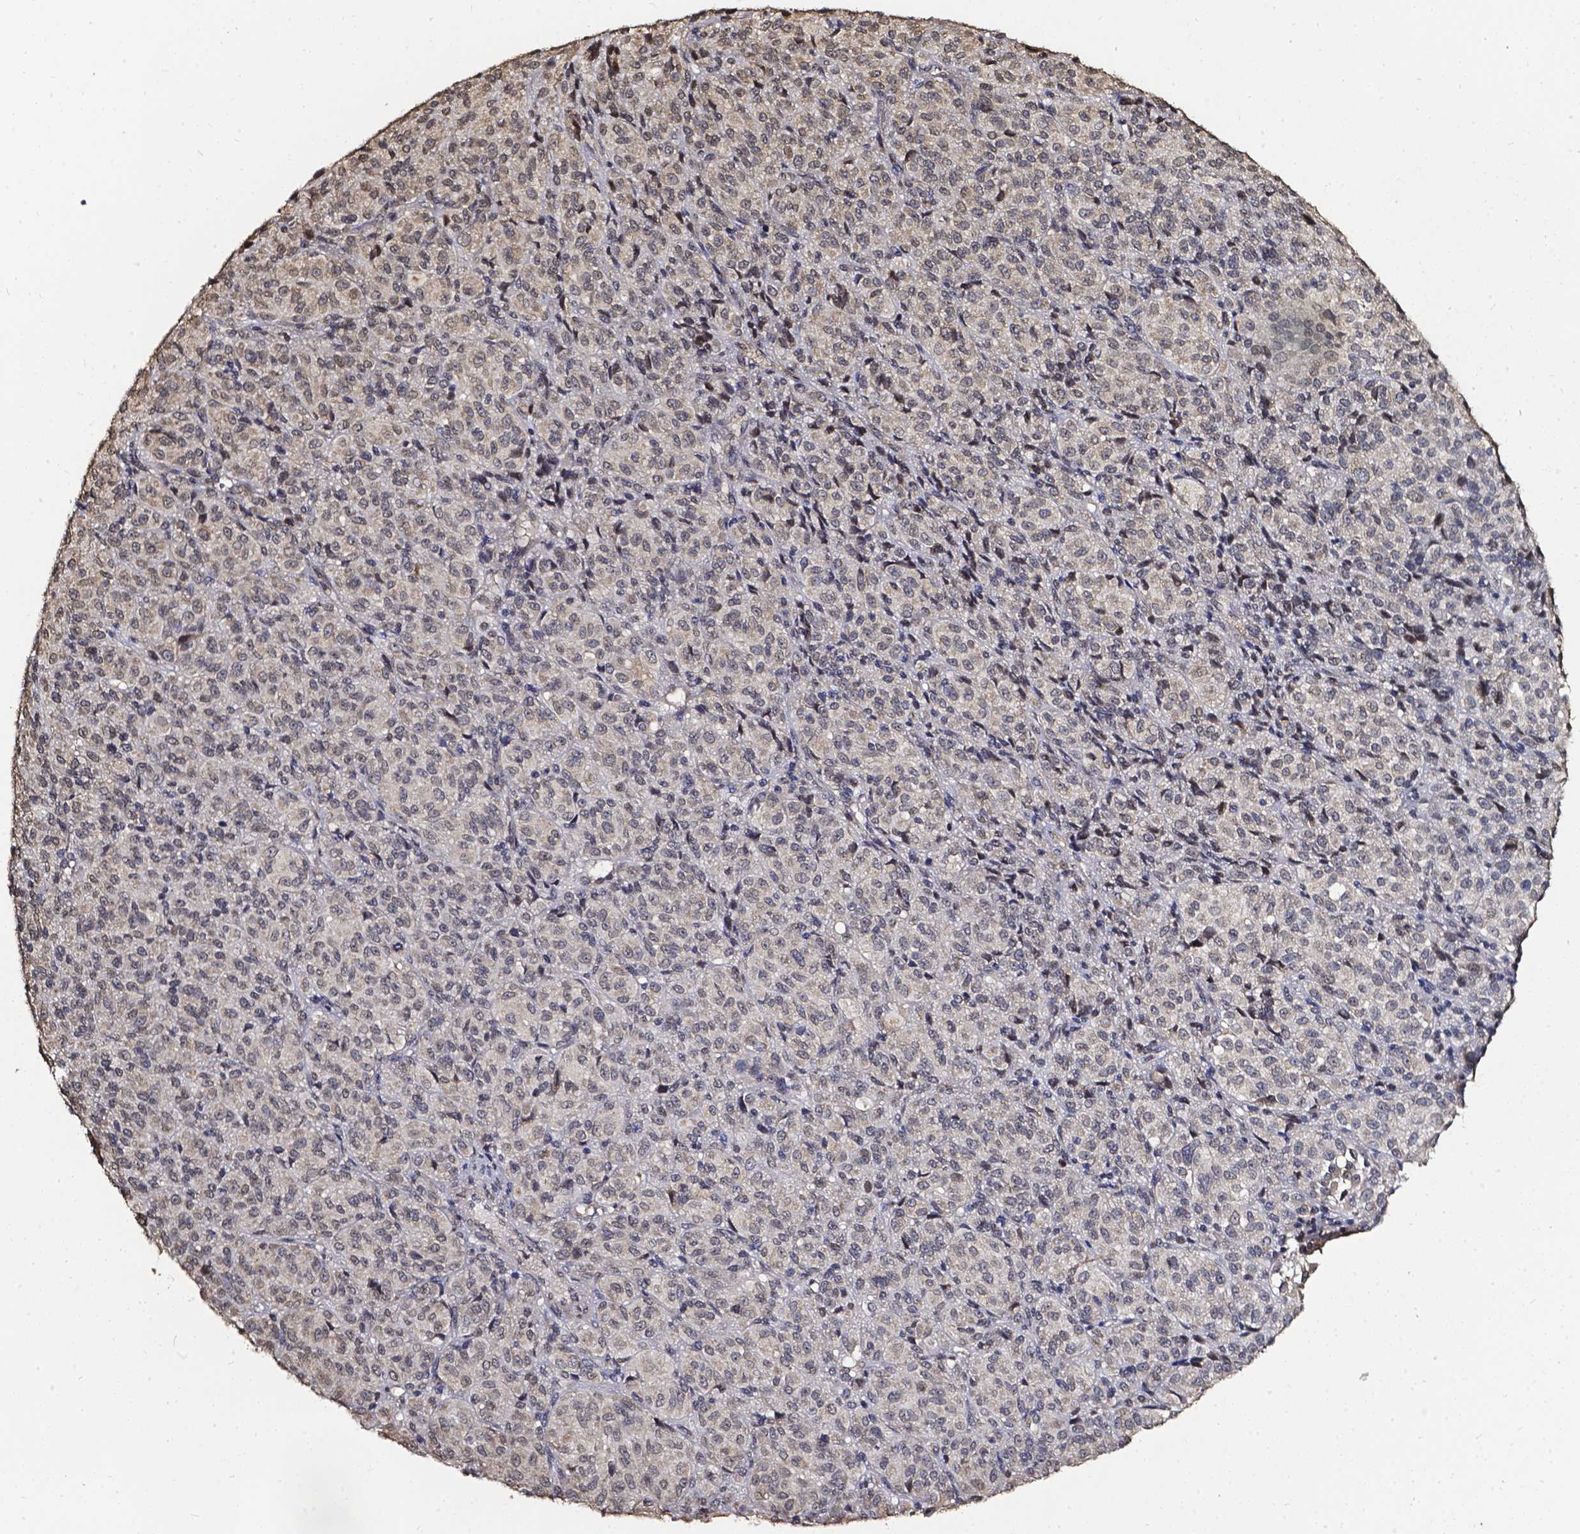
{"staining": {"intensity": "negative", "quantity": "none", "location": "none"}, "tissue": "melanoma", "cell_type": "Tumor cells", "image_type": "cancer", "snomed": [{"axis": "morphology", "description": "Malignant melanoma, Metastatic site"}, {"axis": "topography", "description": "Brain"}], "caption": "Immunohistochemical staining of malignant melanoma (metastatic site) reveals no significant expression in tumor cells.", "gene": "GLRA2", "patient": {"sex": "female", "age": 56}}